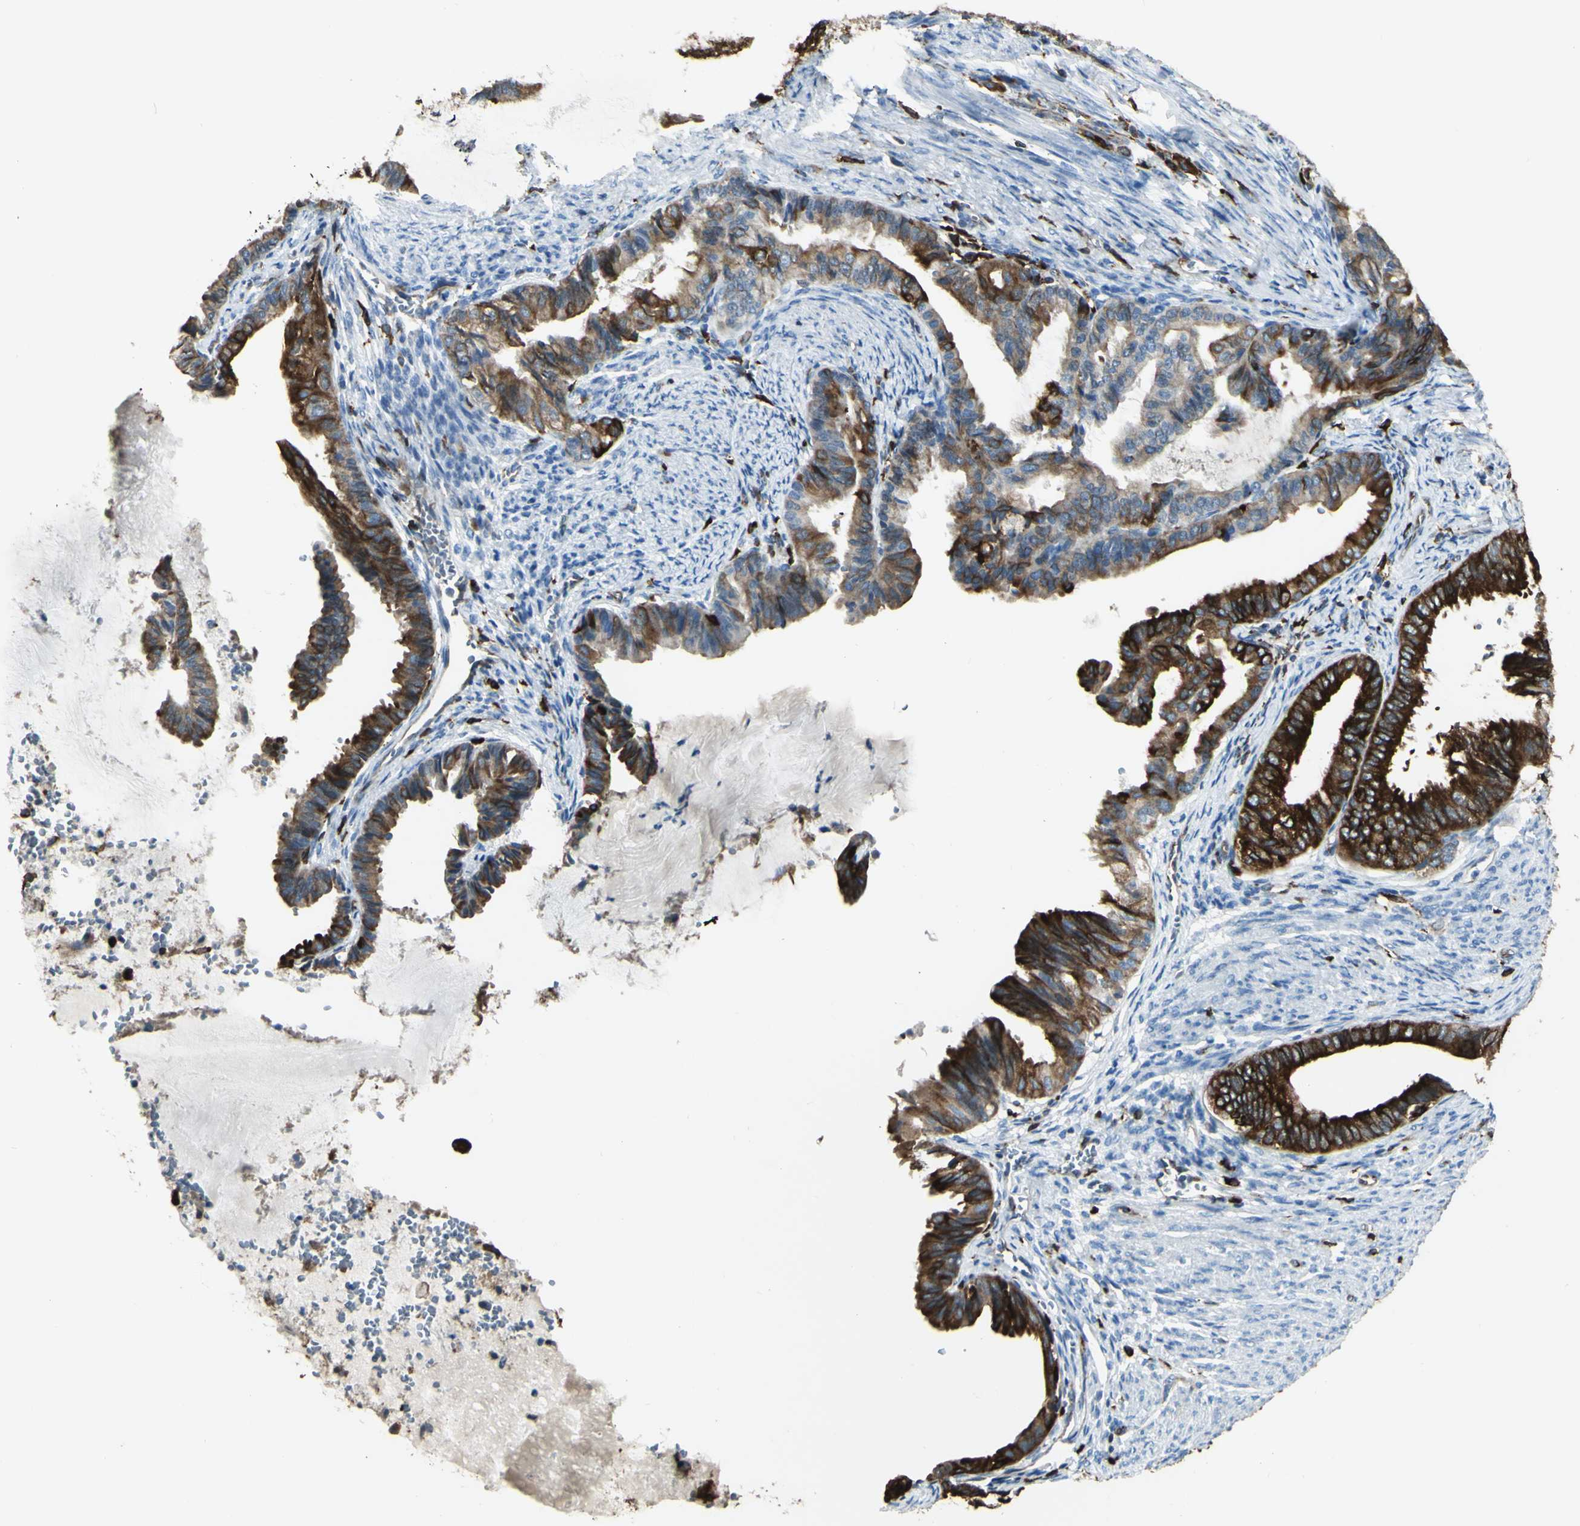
{"staining": {"intensity": "strong", "quantity": ">75%", "location": "cytoplasmic/membranous"}, "tissue": "endometrial cancer", "cell_type": "Tumor cells", "image_type": "cancer", "snomed": [{"axis": "morphology", "description": "Adenocarcinoma, NOS"}, {"axis": "topography", "description": "Endometrium"}], "caption": "Immunohistochemistry (DAB) staining of human adenocarcinoma (endometrial) shows strong cytoplasmic/membranous protein expression in approximately >75% of tumor cells. Using DAB (brown) and hematoxylin (blue) stains, captured at high magnification using brightfield microscopy.", "gene": "CD74", "patient": {"sex": "female", "age": 86}}